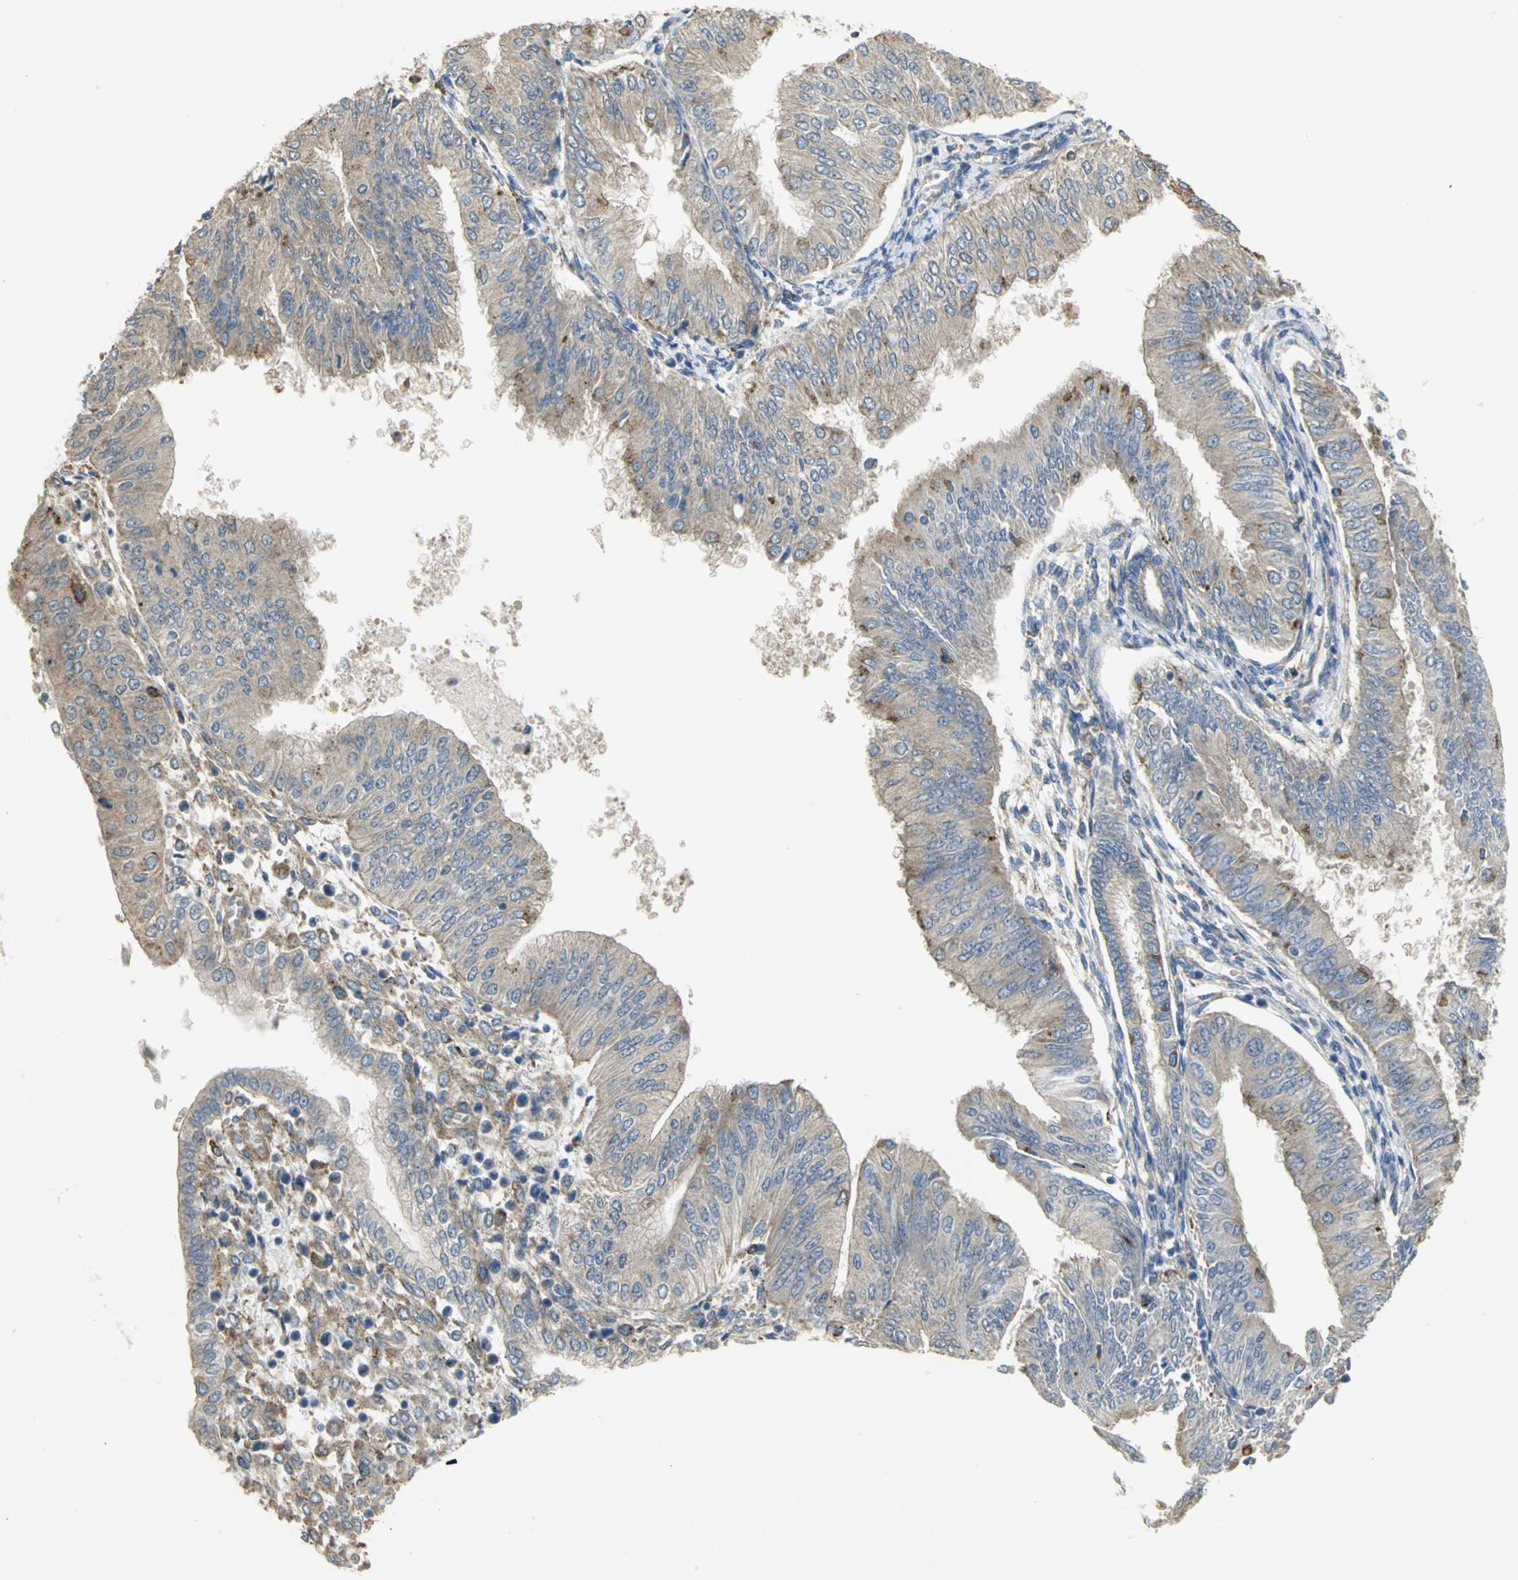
{"staining": {"intensity": "negative", "quantity": "none", "location": "none"}, "tissue": "endometrial cancer", "cell_type": "Tumor cells", "image_type": "cancer", "snomed": [{"axis": "morphology", "description": "Adenocarcinoma, NOS"}, {"axis": "topography", "description": "Endometrium"}], "caption": "Immunohistochemical staining of adenocarcinoma (endometrial) demonstrates no significant positivity in tumor cells.", "gene": "DIAPH2", "patient": {"sex": "female", "age": 53}}